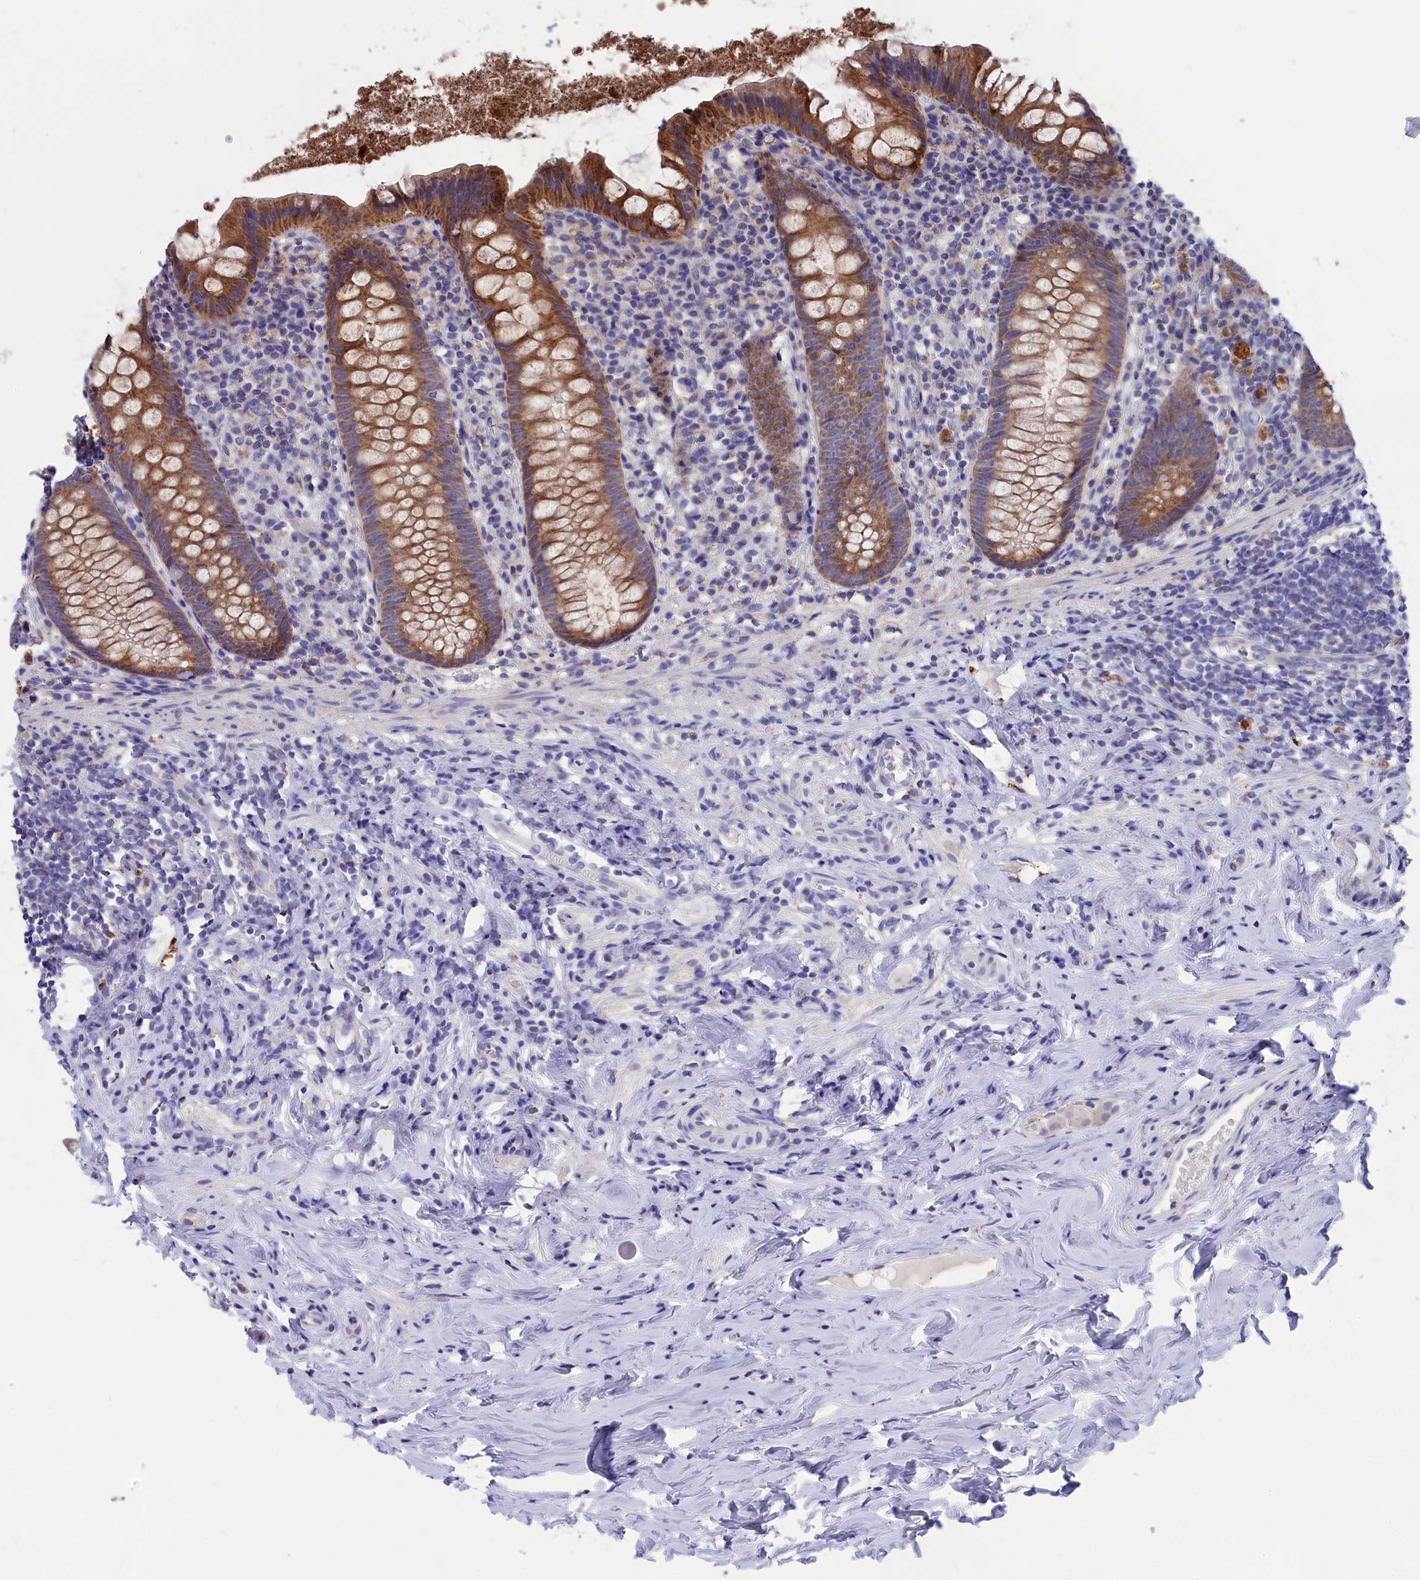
{"staining": {"intensity": "moderate", "quantity": ">75%", "location": "cytoplasmic/membranous"}, "tissue": "appendix", "cell_type": "Glandular cells", "image_type": "normal", "snomed": [{"axis": "morphology", "description": "Normal tissue, NOS"}, {"axis": "topography", "description": "Appendix"}], "caption": "Immunohistochemical staining of normal human appendix exhibits medium levels of moderate cytoplasmic/membranous staining in approximately >75% of glandular cells. (Stains: DAB in brown, nuclei in blue, Microscopy: brightfield microscopy at high magnification).", "gene": "PRDM12", "patient": {"sex": "female", "age": 51}}